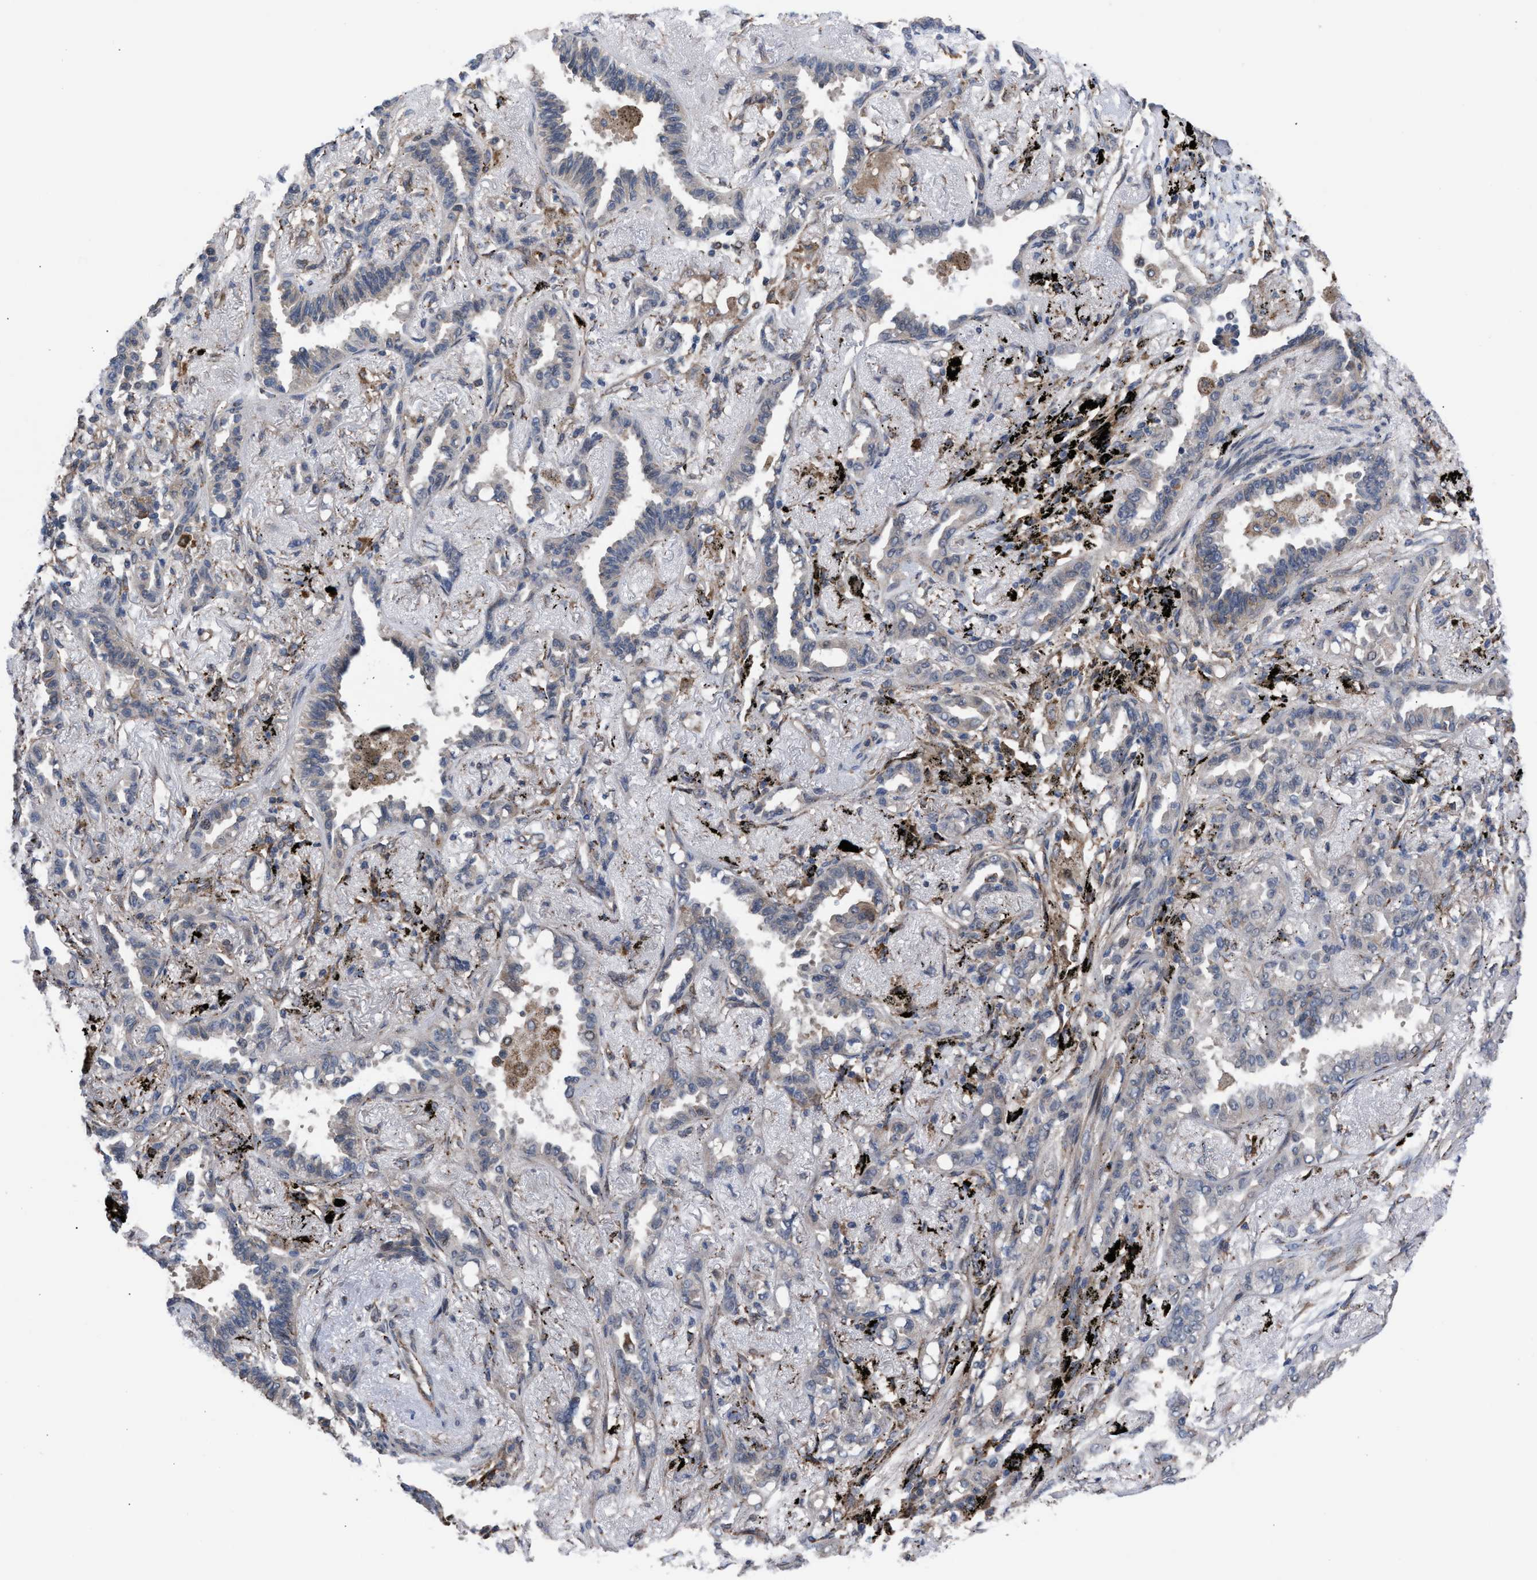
{"staining": {"intensity": "weak", "quantity": "<25%", "location": "cytoplasmic/membranous"}, "tissue": "lung cancer", "cell_type": "Tumor cells", "image_type": "cancer", "snomed": [{"axis": "morphology", "description": "Adenocarcinoma, NOS"}, {"axis": "topography", "description": "Lung"}], "caption": "An image of adenocarcinoma (lung) stained for a protein reveals no brown staining in tumor cells.", "gene": "TP53BP2", "patient": {"sex": "male", "age": 59}}